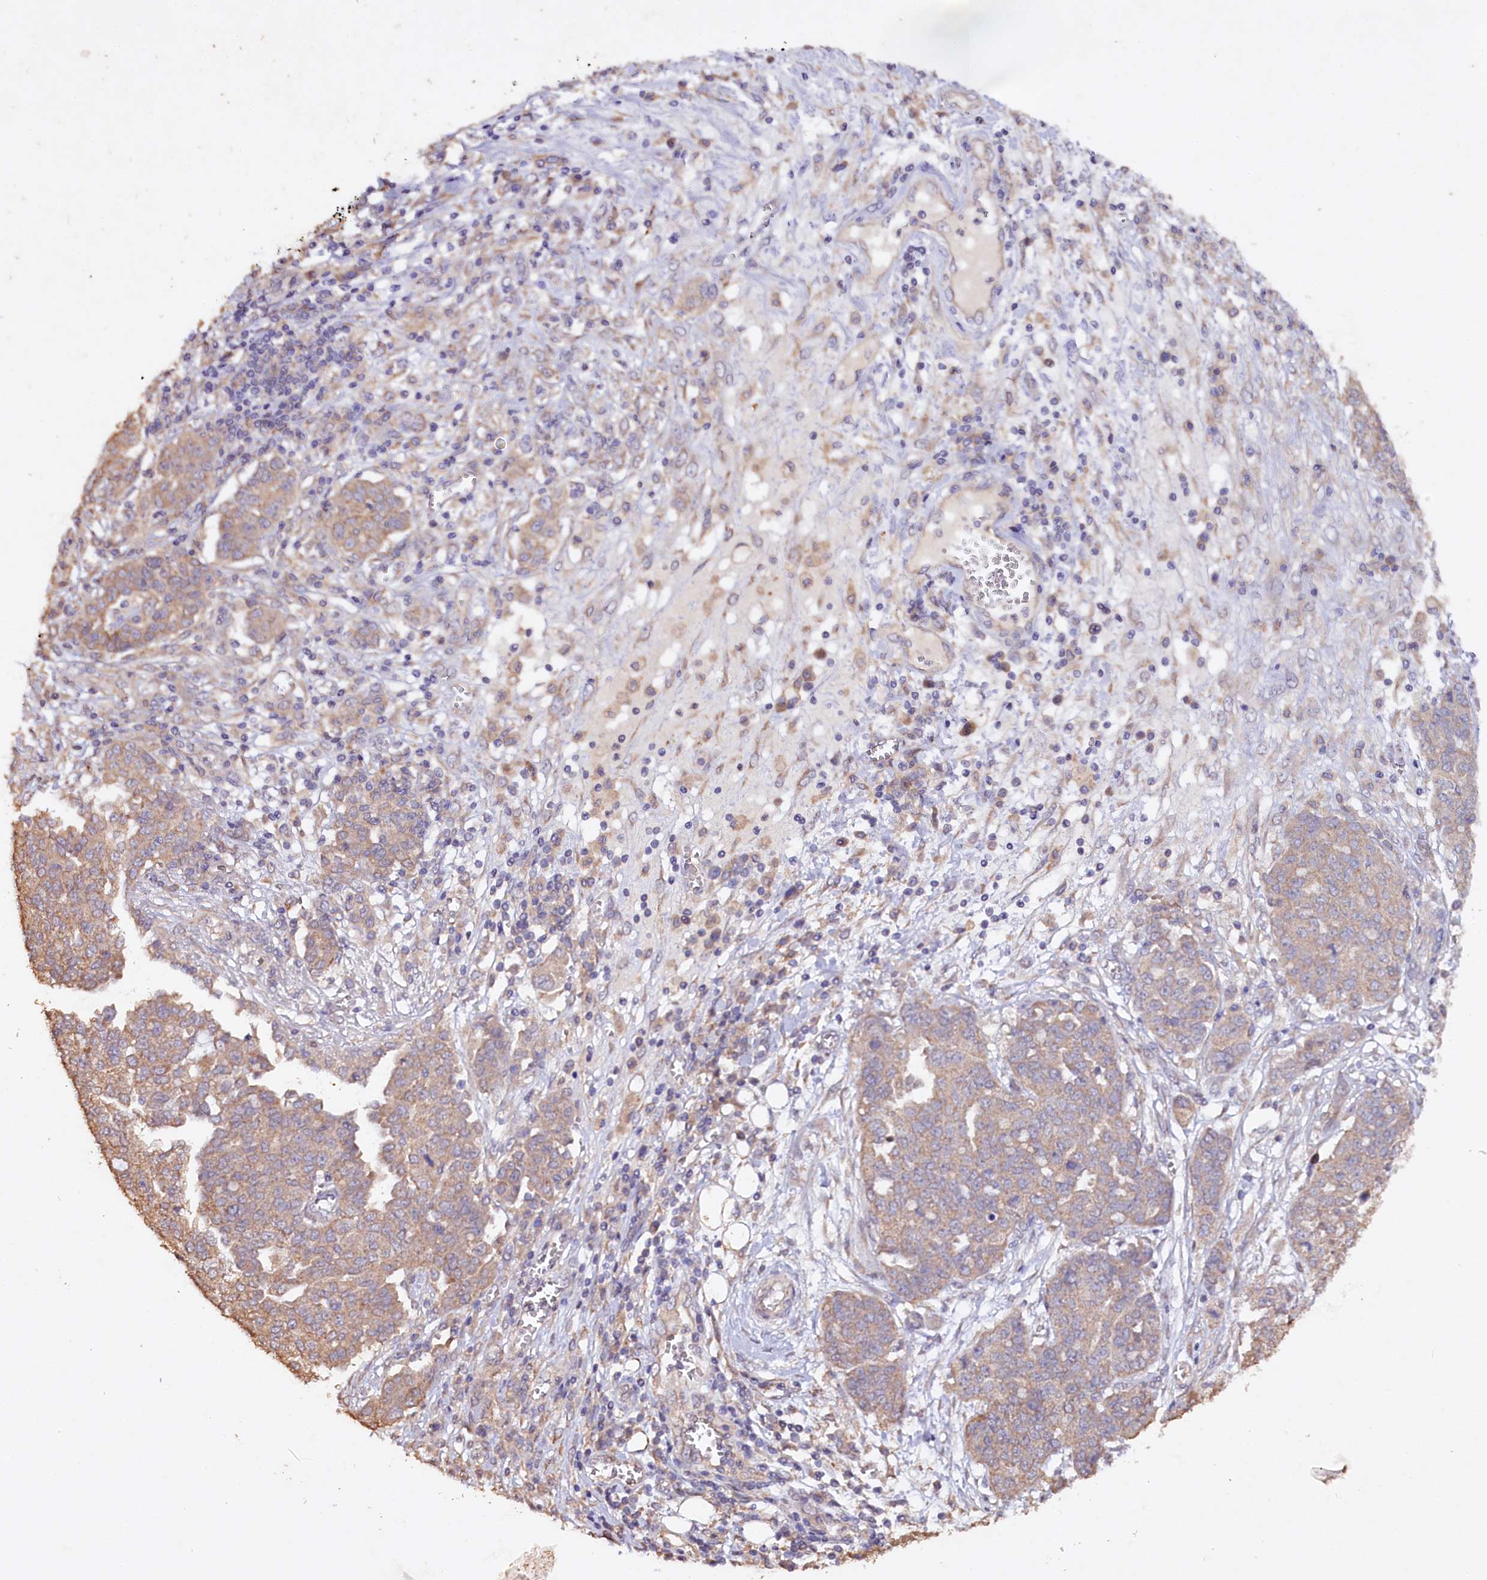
{"staining": {"intensity": "weak", "quantity": "25%-75%", "location": "cytoplasmic/membranous"}, "tissue": "ovarian cancer", "cell_type": "Tumor cells", "image_type": "cancer", "snomed": [{"axis": "morphology", "description": "Cystadenocarcinoma, serous, NOS"}, {"axis": "topography", "description": "Soft tissue"}, {"axis": "topography", "description": "Ovary"}], "caption": "Serous cystadenocarcinoma (ovarian) stained with IHC exhibits weak cytoplasmic/membranous expression in approximately 25%-75% of tumor cells.", "gene": "ETFBKMT", "patient": {"sex": "female", "age": 57}}